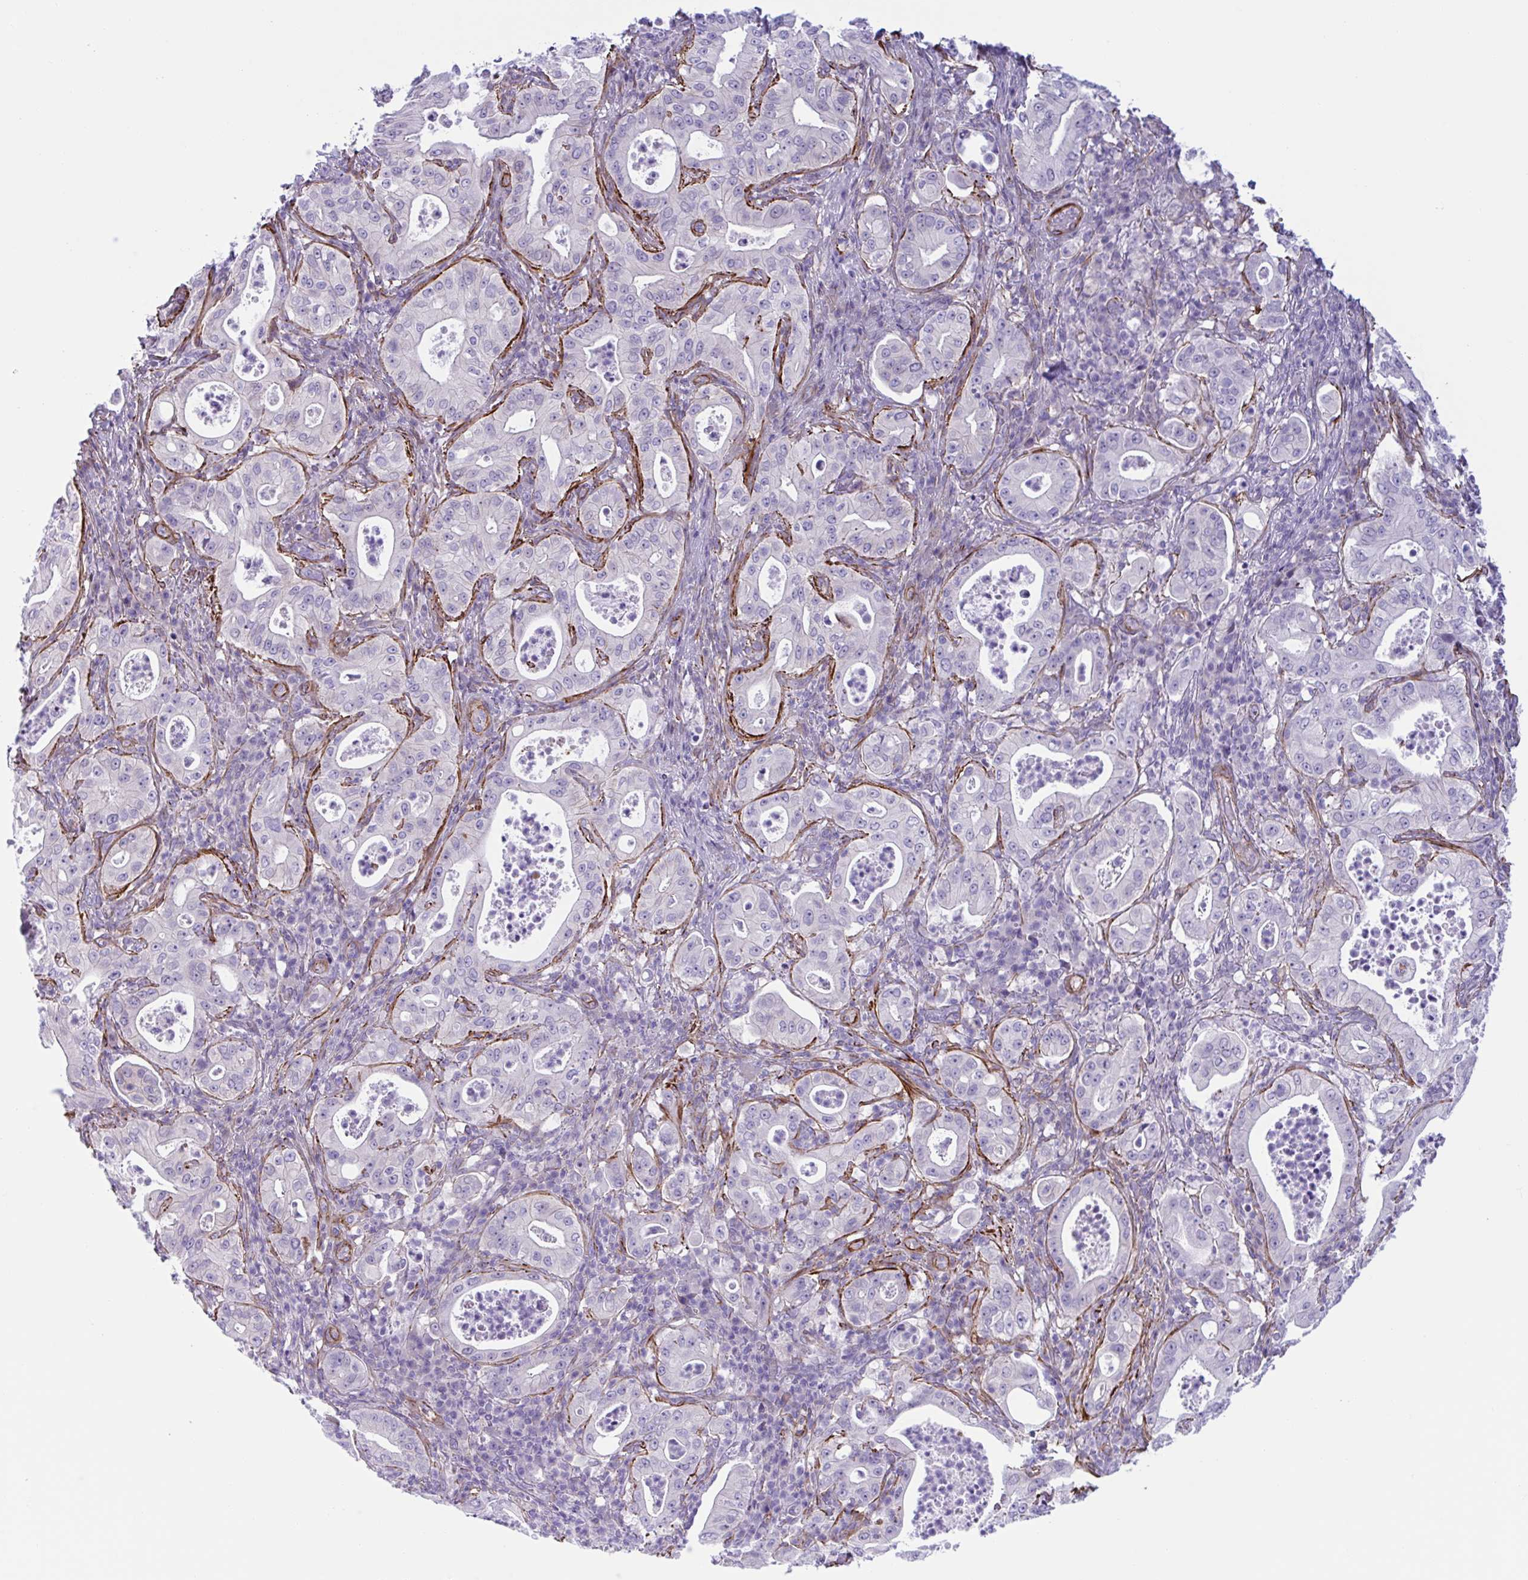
{"staining": {"intensity": "negative", "quantity": "none", "location": "none"}, "tissue": "pancreatic cancer", "cell_type": "Tumor cells", "image_type": "cancer", "snomed": [{"axis": "morphology", "description": "Adenocarcinoma, NOS"}, {"axis": "topography", "description": "Pancreas"}], "caption": "Tumor cells show no significant staining in pancreatic cancer.", "gene": "AHCYL2", "patient": {"sex": "male", "age": 71}}